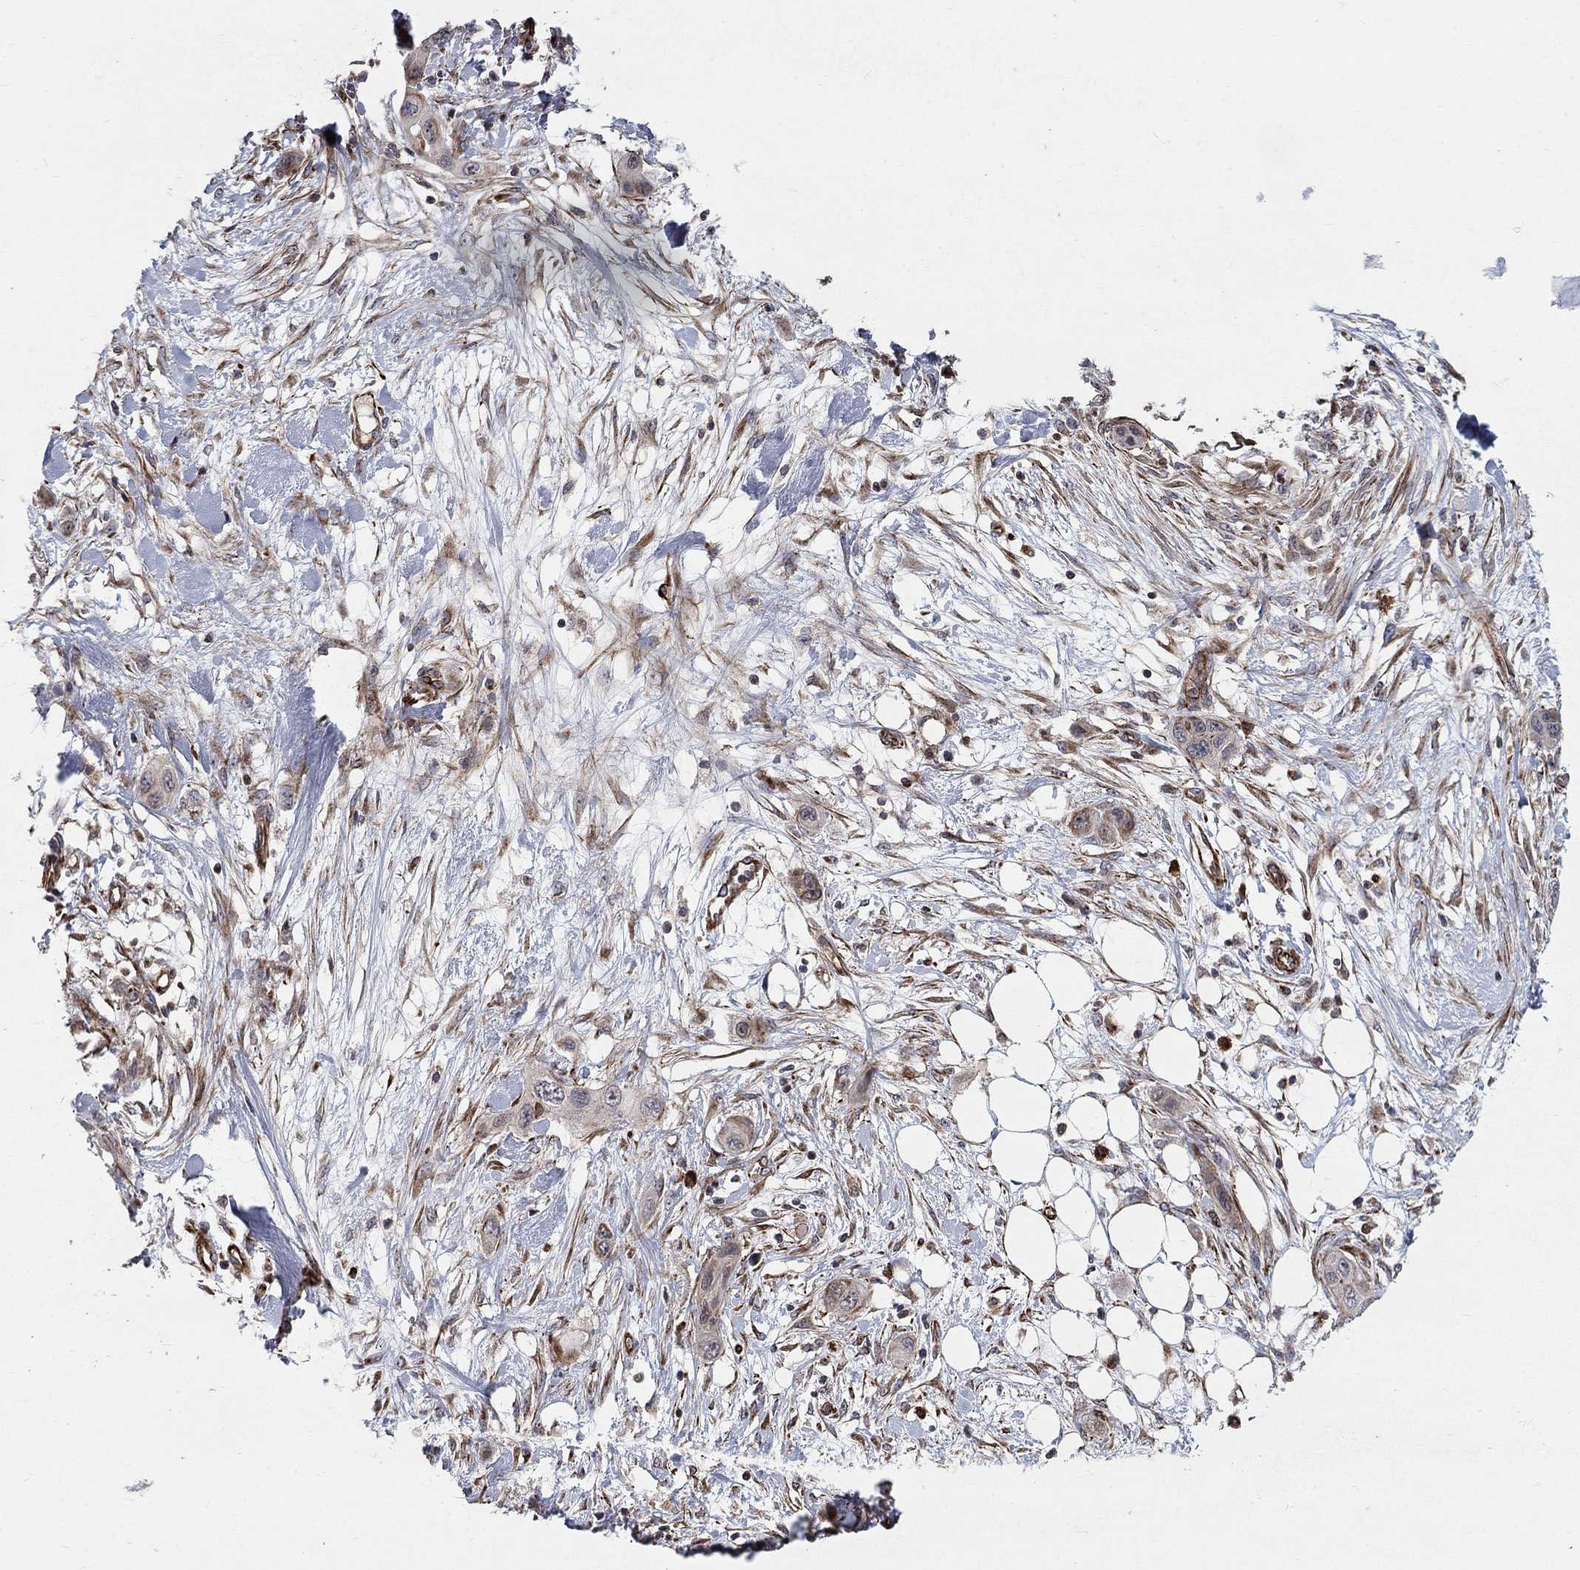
{"staining": {"intensity": "moderate", "quantity": "<25%", "location": "nuclear"}, "tissue": "skin cancer", "cell_type": "Tumor cells", "image_type": "cancer", "snomed": [{"axis": "morphology", "description": "Squamous cell carcinoma, NOS"}, {"axis": "topography", "description": "Skin"}], "caption": "Tumor cells show low levels of moderate nuclear positivity in approximately <25% of cells in skin squamous cell carcinoma. The staining is performed using DAB (3,3'-diaminobenzidine) brown chromogen to label protein expression. The nuclei are counter-stained blue using hematoxylin.", "gene": "MSRA", "patient": {"sex": "male", "age": 79}}